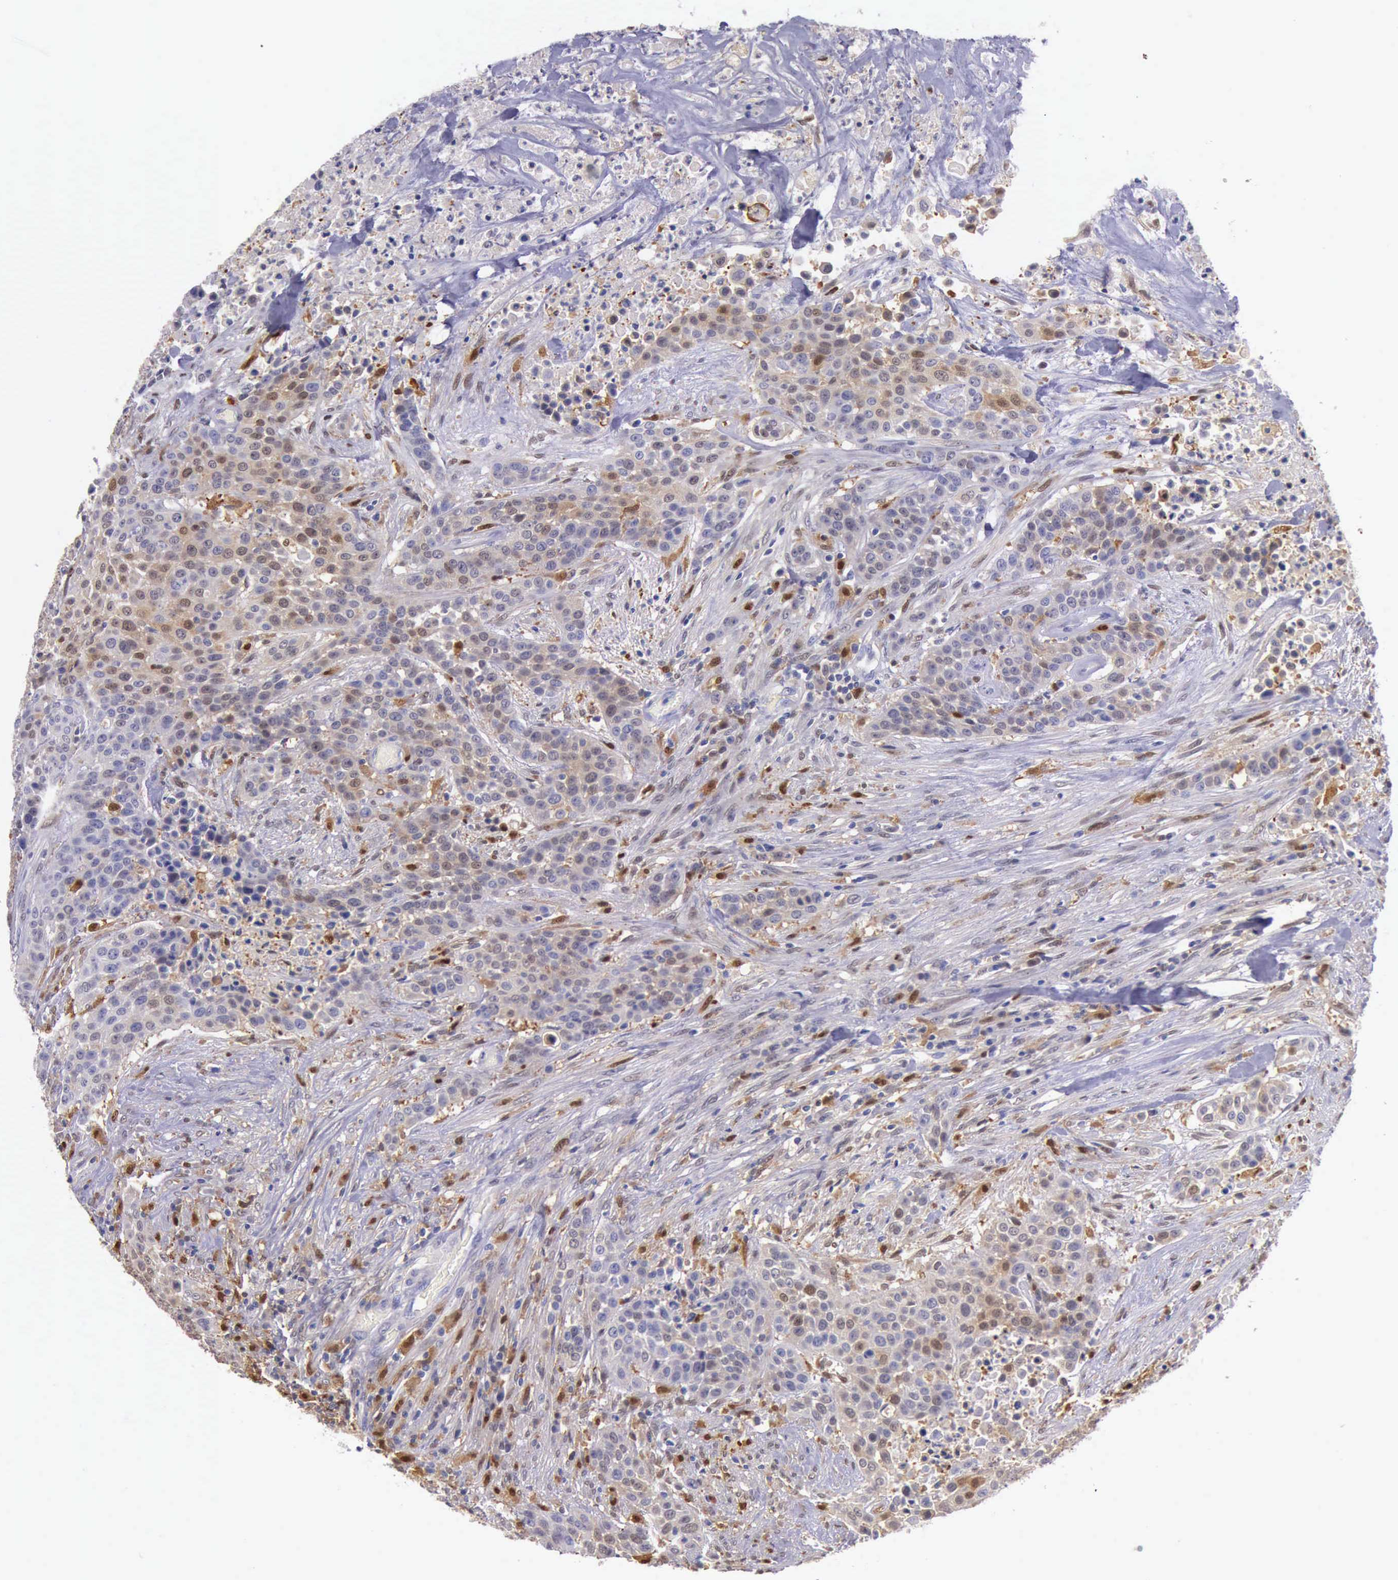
{"staining": {"intensity": "moderate", "quantity": "<25%", "location": "cytoplasmic/membranous,nuclear"}, "tissue": "urothelial cancer", "cell_type": "Tumor cells", "image_type": "cancer", "snomed": [{"axis": "morphology", "description": "Urothelial carcinoma, High grade"}, {"axis": "topography", "description": "Urinary bladder"}], "caption": "Approximately <25% of tumor cells in human high-grade urothelial carcinoma show moderate cytoplasmic/membranous and nuclear protein positivity as visualized by brown immunohistochemical staining.", "gene": "TYMP", "patient": {"sex": "male", "age": 74}}